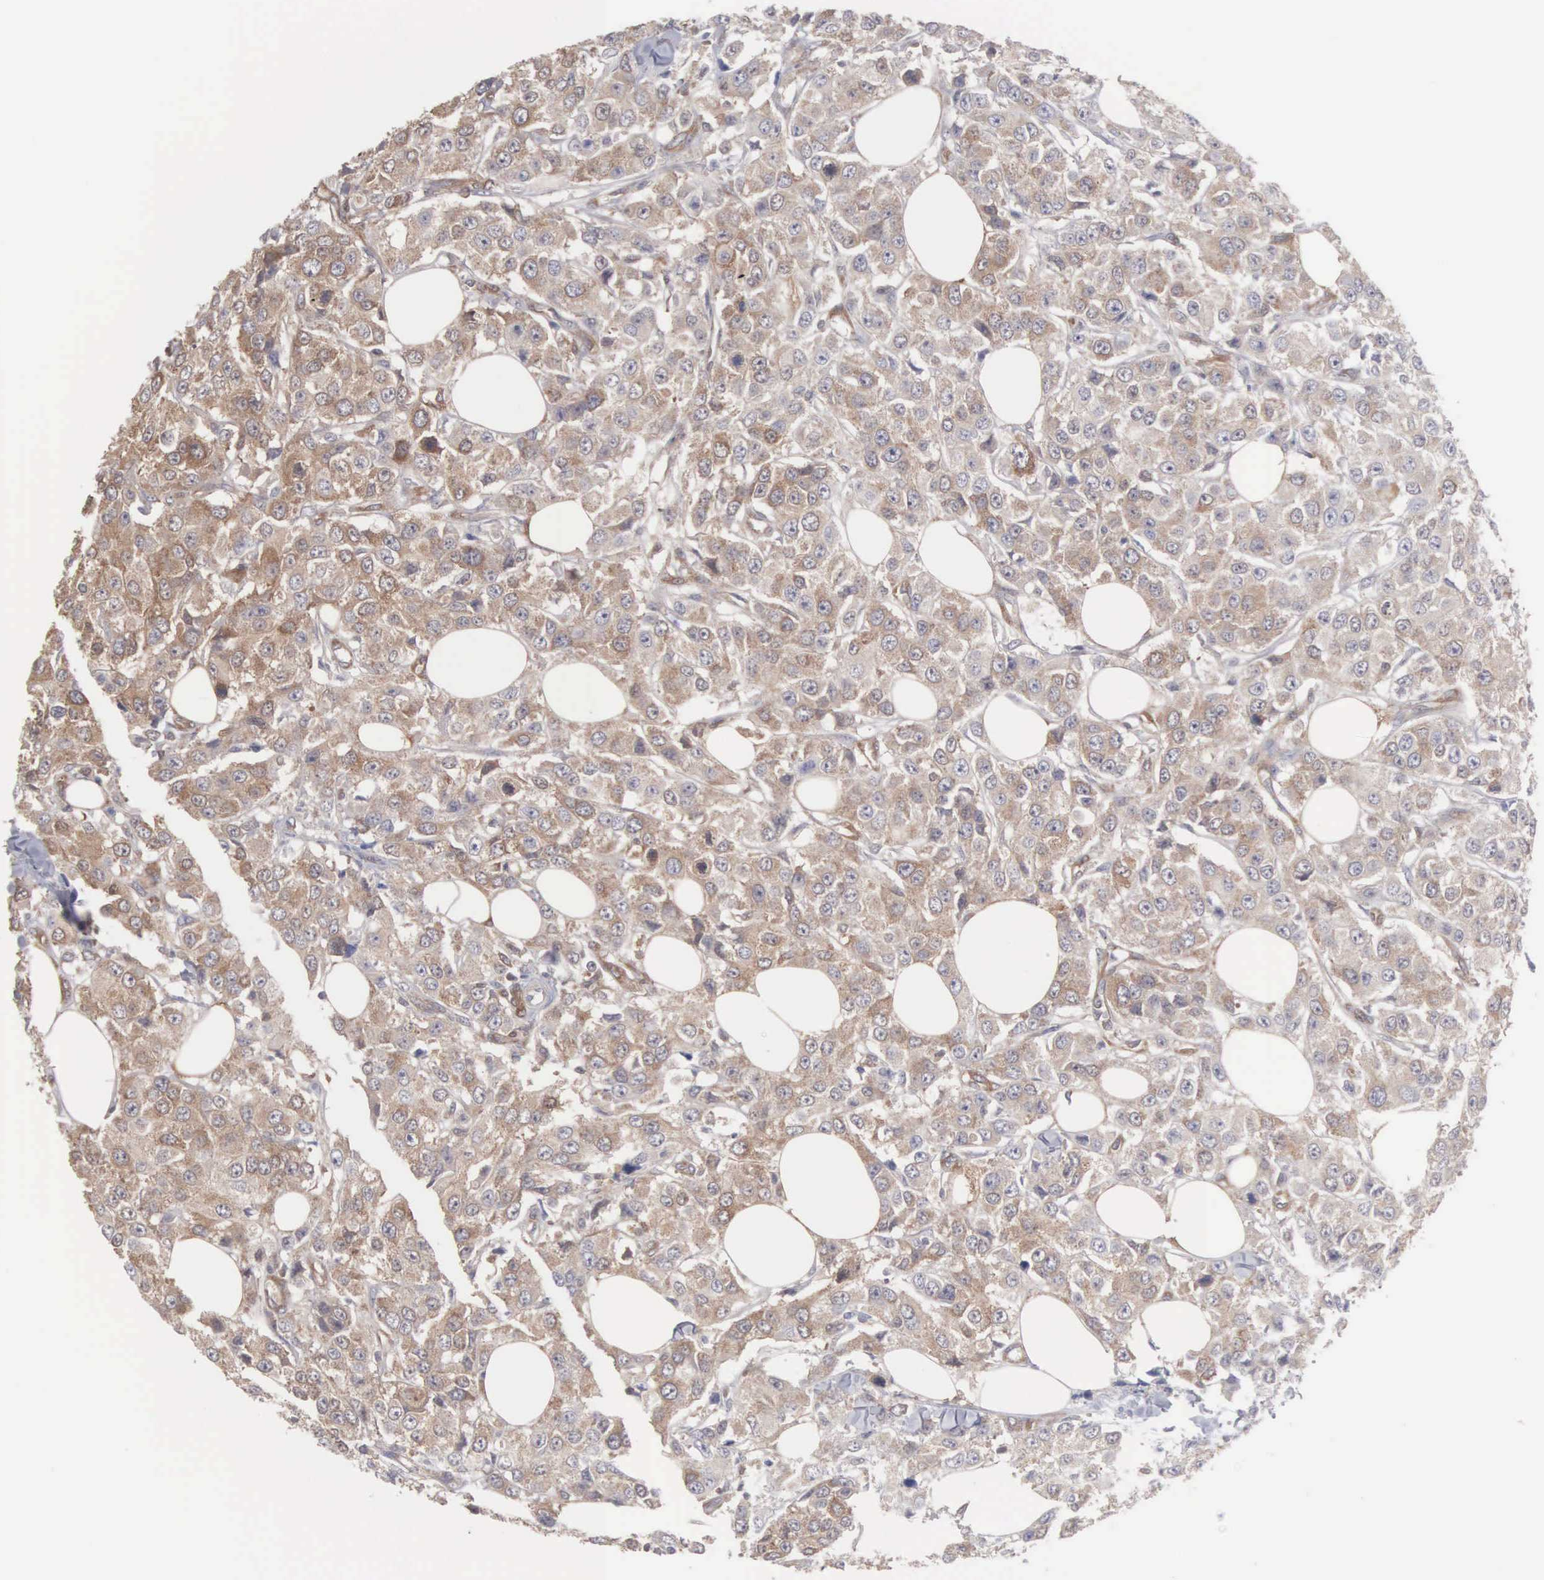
{"staining": {"intensity": "weak", "quantity": "25%-75%", "location": "cytoplasmic/membranous"}, "tissue": "breast cancer", "cell_type": "Tumor cells", "image_type": "cancer", "snomed": [{"axis": "morphology", "description": "Duct carcinoma"}, {"axis": "topography", "description": "Breast"}], "caption": "Protein staining by IHC exhibits weak cytoplasmic/membranous staining in about 25%-75% of tumor cells in breast infiltrating ductal carcinoma.", "gene": "MTHFD1", "patient": {"sex": "female", "age": 58}}